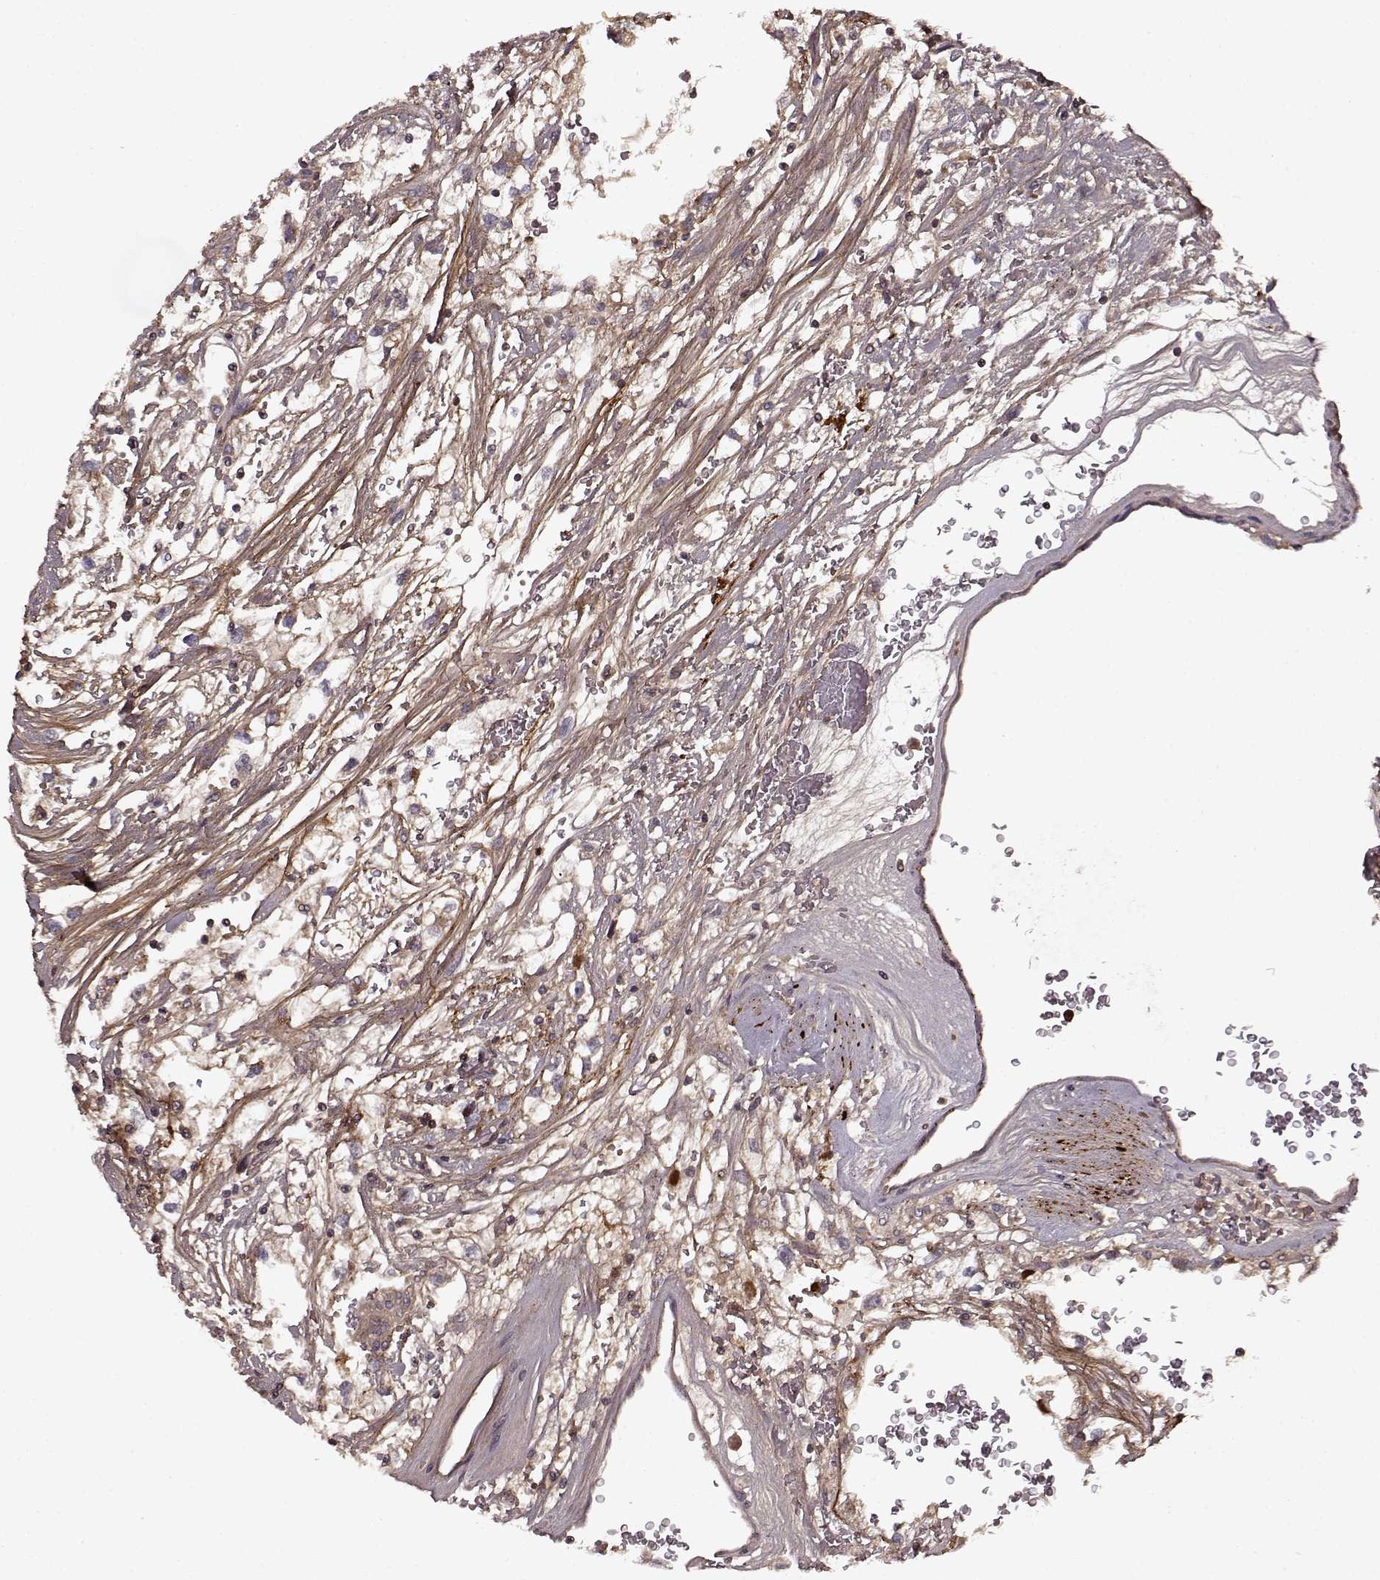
{"staining": {"intensity": "weak", "quantity": ">75%", "location": "cytoplasmic/membranous"}, "tissue": "renal cancer", "cell_type": "Tumor cells", "image_type": "cancer", "snomed": [{"axis": "morphology", "description": "Adenocarcinoma, NOS"}, {"axis": "topography", "description": "Kidney"}], "caption": "Human renal cancer (adenocarcinoma) stained with a protein marker displays weak staining in tumor cells.", "gene": "IFRD2", "patient": {"sex": "male", "age": 59}}